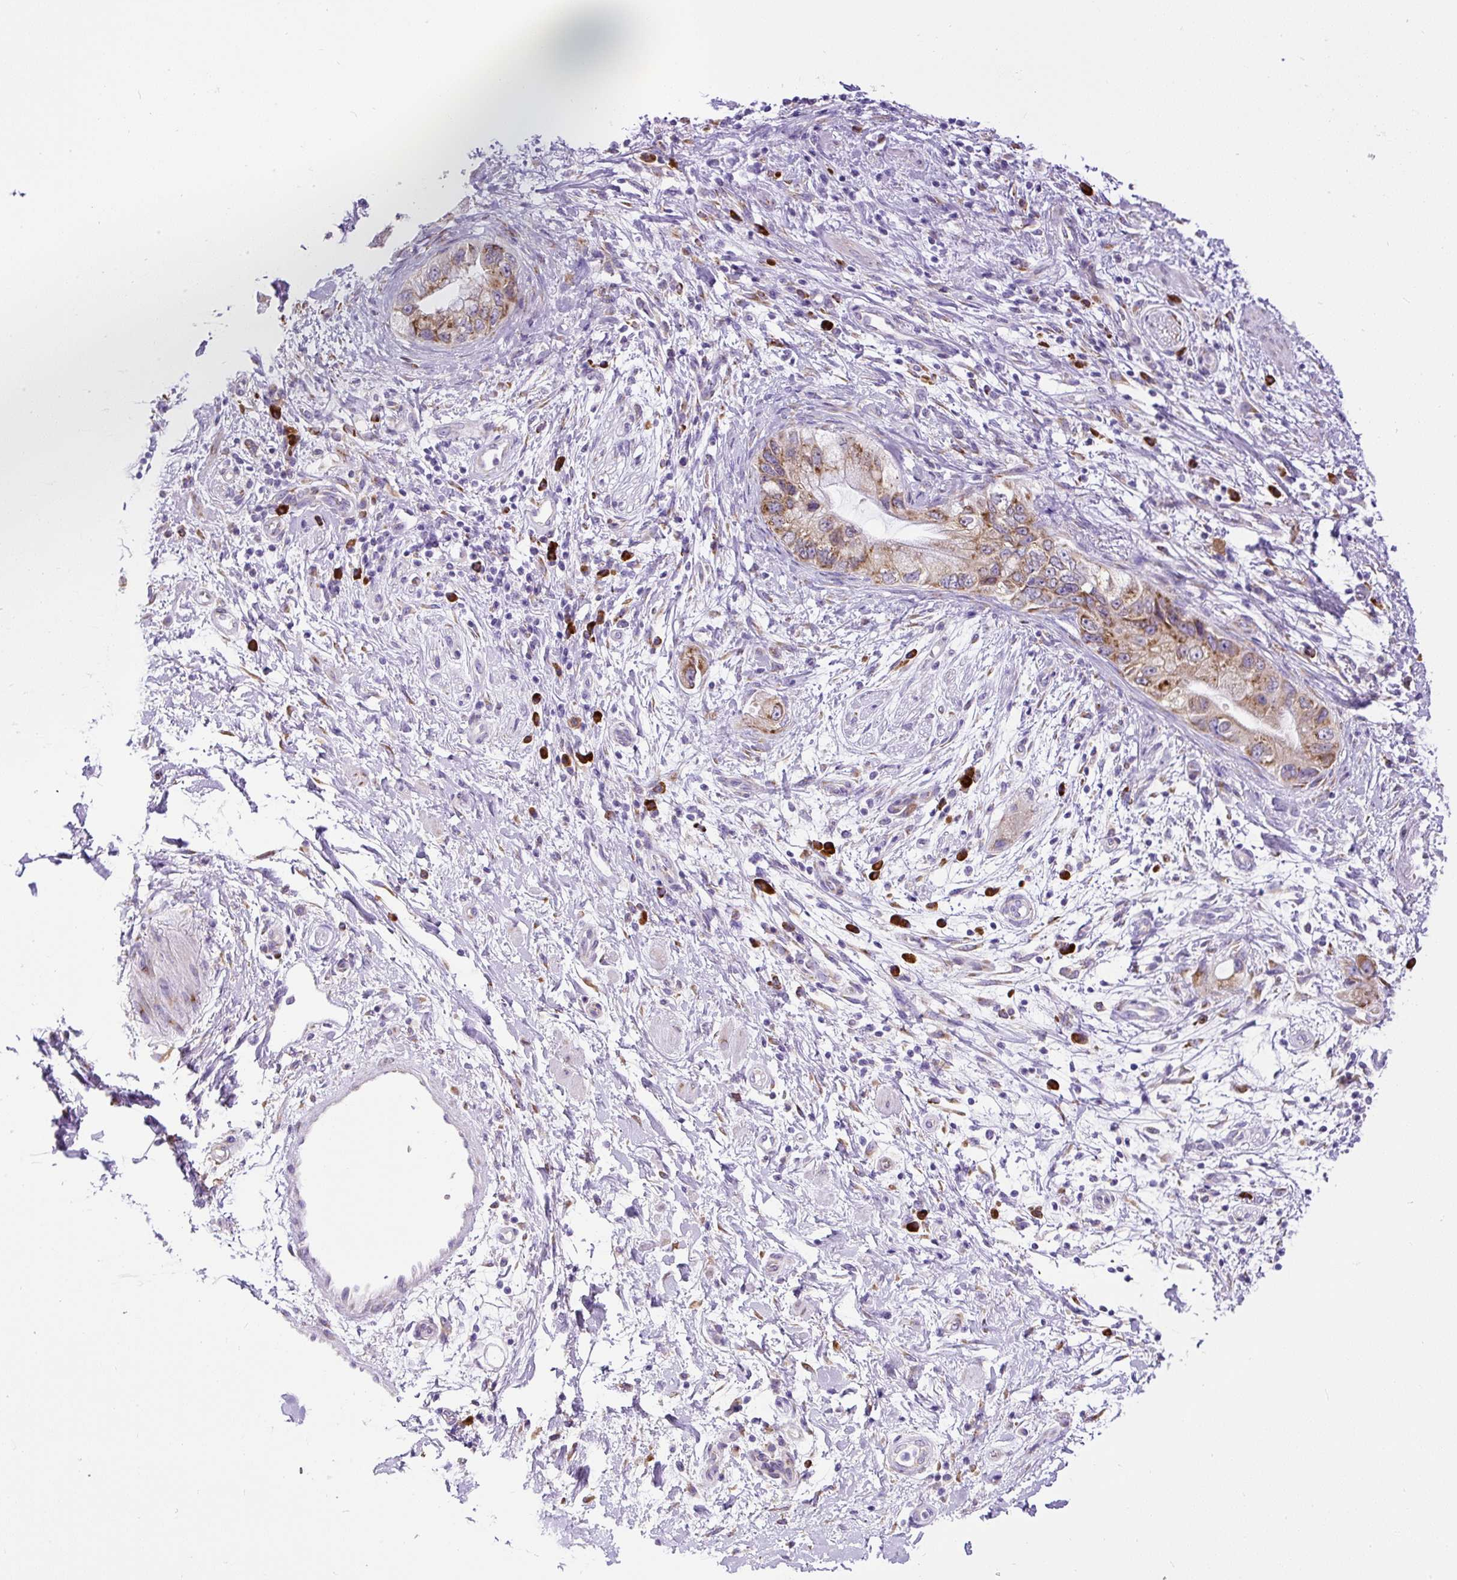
{"staining": {"intensity": "moderate", "quantity": ">75%", "location": "cytoplasmic/membranous"}, "tissue": "pancreatic cancer", "cell_type": "Tumor cells", "image_type": "cancer", "snomed": [{"axis": "morphology", "description": "Adenocarcinoma, NOS"}, {"axis": "topography", "description": "Pancreas"}], "caption": "Immunohistochemistry of pancreatic adenocarcinoma reveals medium levels of moderate cytoplasmic/membranous staining in approximately >75% of tumor cells.", "gene": "DDOST", "patient": {"sex": "female", "age": 73}}